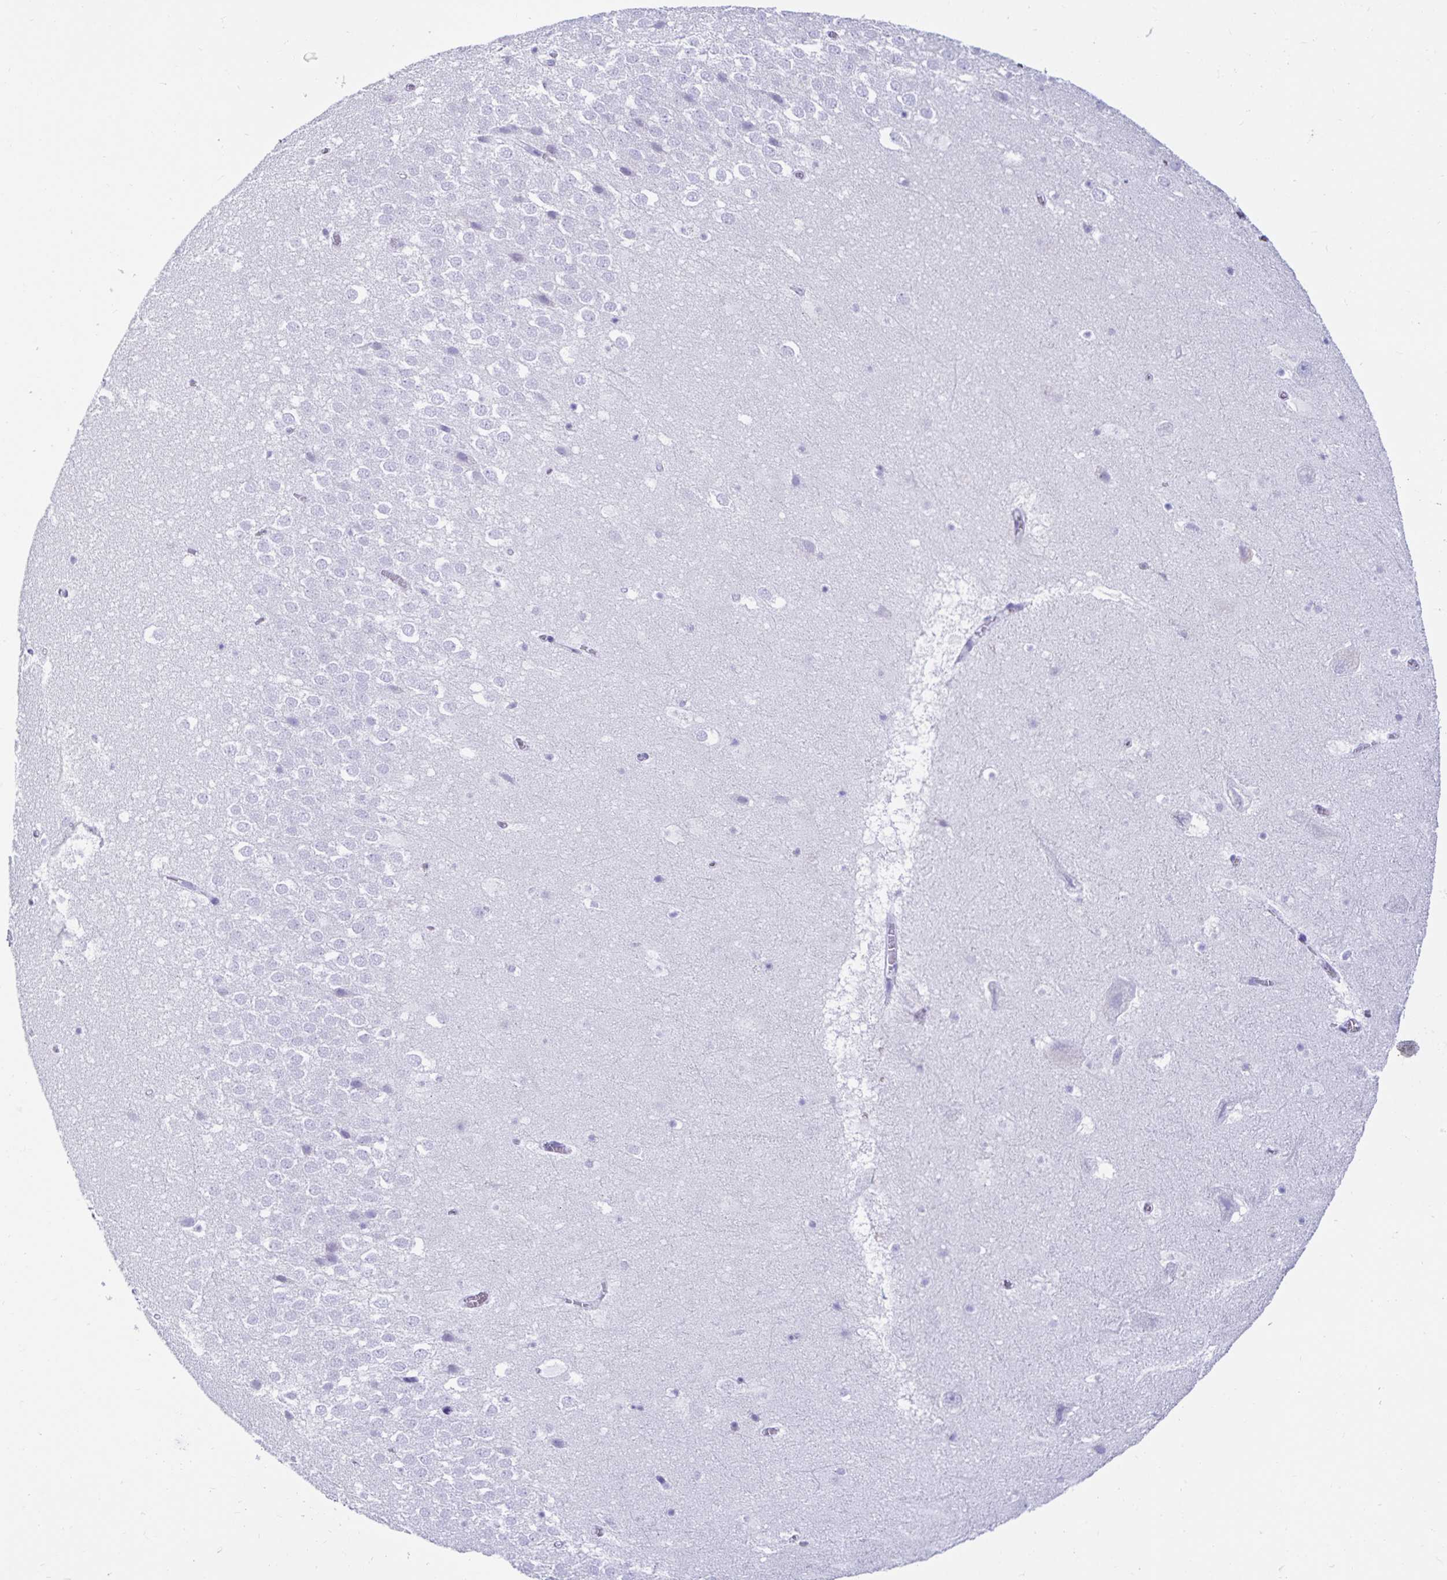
{"staining": {"intensity": "negative", "quantity": "none", "location": "none"}, "tissue": "hippocampus", "cell_type": "Glial cells", "image_type": "normal", "snomed": [{"axis": "morphology", "description": "Normal tissue, NOS"}, {"axis": "topography", "description": "Hippocampus"}], "caption": "Immunohistochemical staining of benign human hippocampus shows no significant expression in glial cells. The staining is performed using DAB brown chromogen with nuclei counter-stained in using hematoxylin.", "gene": "ZPBP2", "patient": {"sex": "female", "age": 42}}